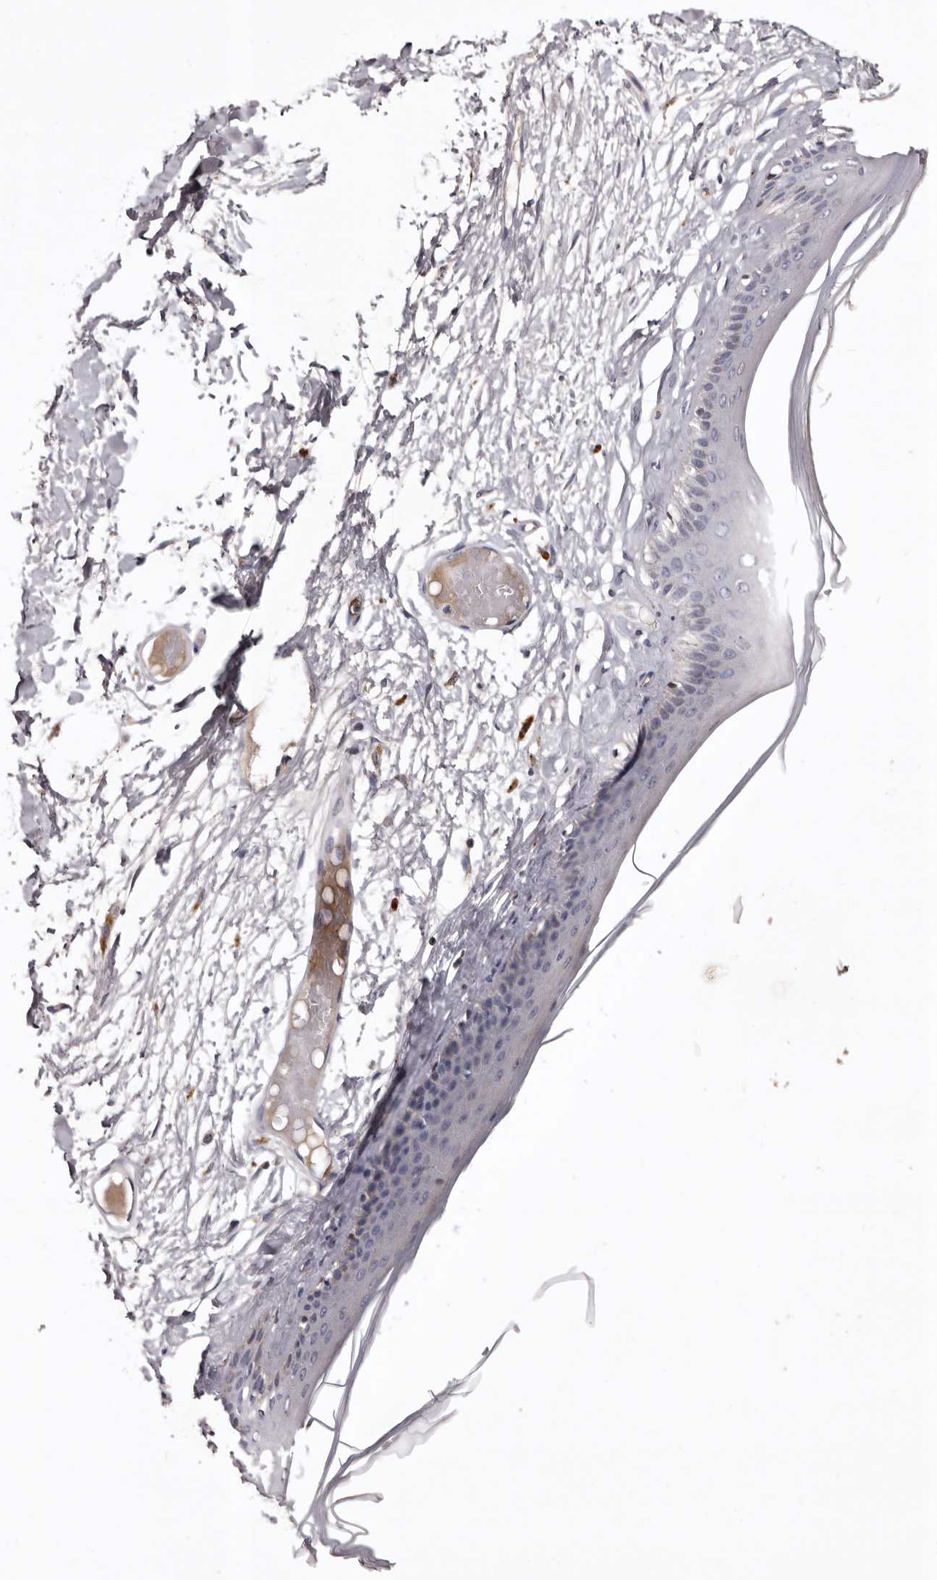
{"staining": {"intensity": "moderate", "quantity": "<25%", "location": "cytoplasmic/membranous"}, "tissue": "skin", "cell_type": "Epidermal cells", "image_type": "normal", "snomed": [{"axis": "morphology", "description": "Normal tissue, NOS"}, {"axis": "topography", "description": "Vulva"}], "caption": "Epidermal cells demonstrate moderate cytoplasmic/membranous positivity in approximately <25% of cells in unremarkable skin. (DAB = brown stain, brightfield microscopy at high magnification).", "gene": "SLC10A4", "patient": {"sex": "female", "age": 73}}